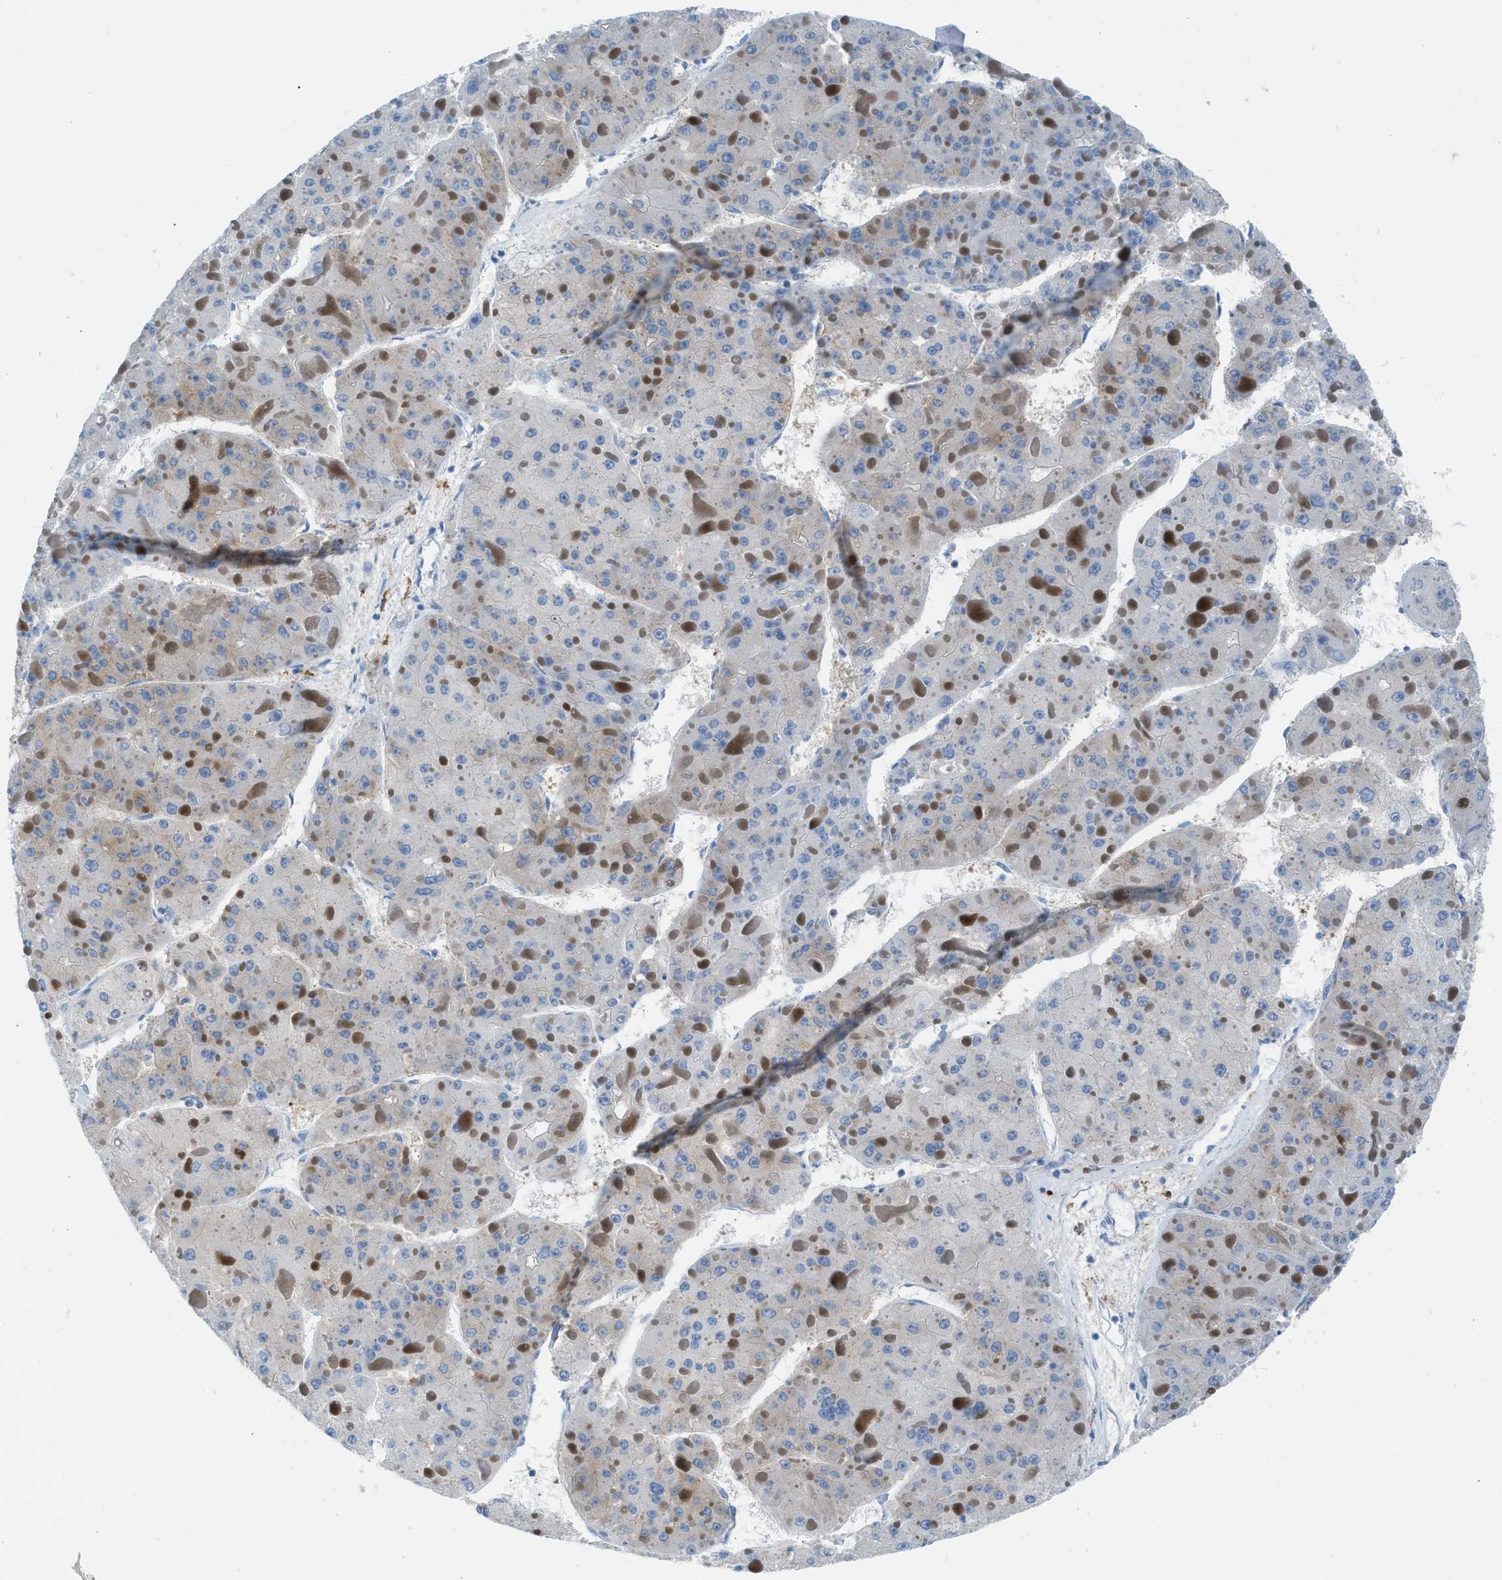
{"staining": {"intensity": "weak", "quantity": "<25%", "location": "cytoplasmic/membranous"}, "tissue": "liver cancer", "cell_type": "Tumor cells", "image_type": "cancer", "snomed": [{"axis": "morphology", "description": "Carcinoma, Hepatocellular, NOS"}, {"axis": "topography", "description": "Liver"}], "caption": "High magnification brightfield microscopy of liver cancer stained with DAB (3,3'-diaminobenzidine) (brown) and counterstained with hematoxylin (blue): tumor cells show no significant positivity. The staining is performed using DAB (3,3'-diaminobenzidine) brown chromogen with nuclei counter-stained in using hematoxylin.", "gene": "CLEC10A", "patient": {"sex": "female", "age": 73}}